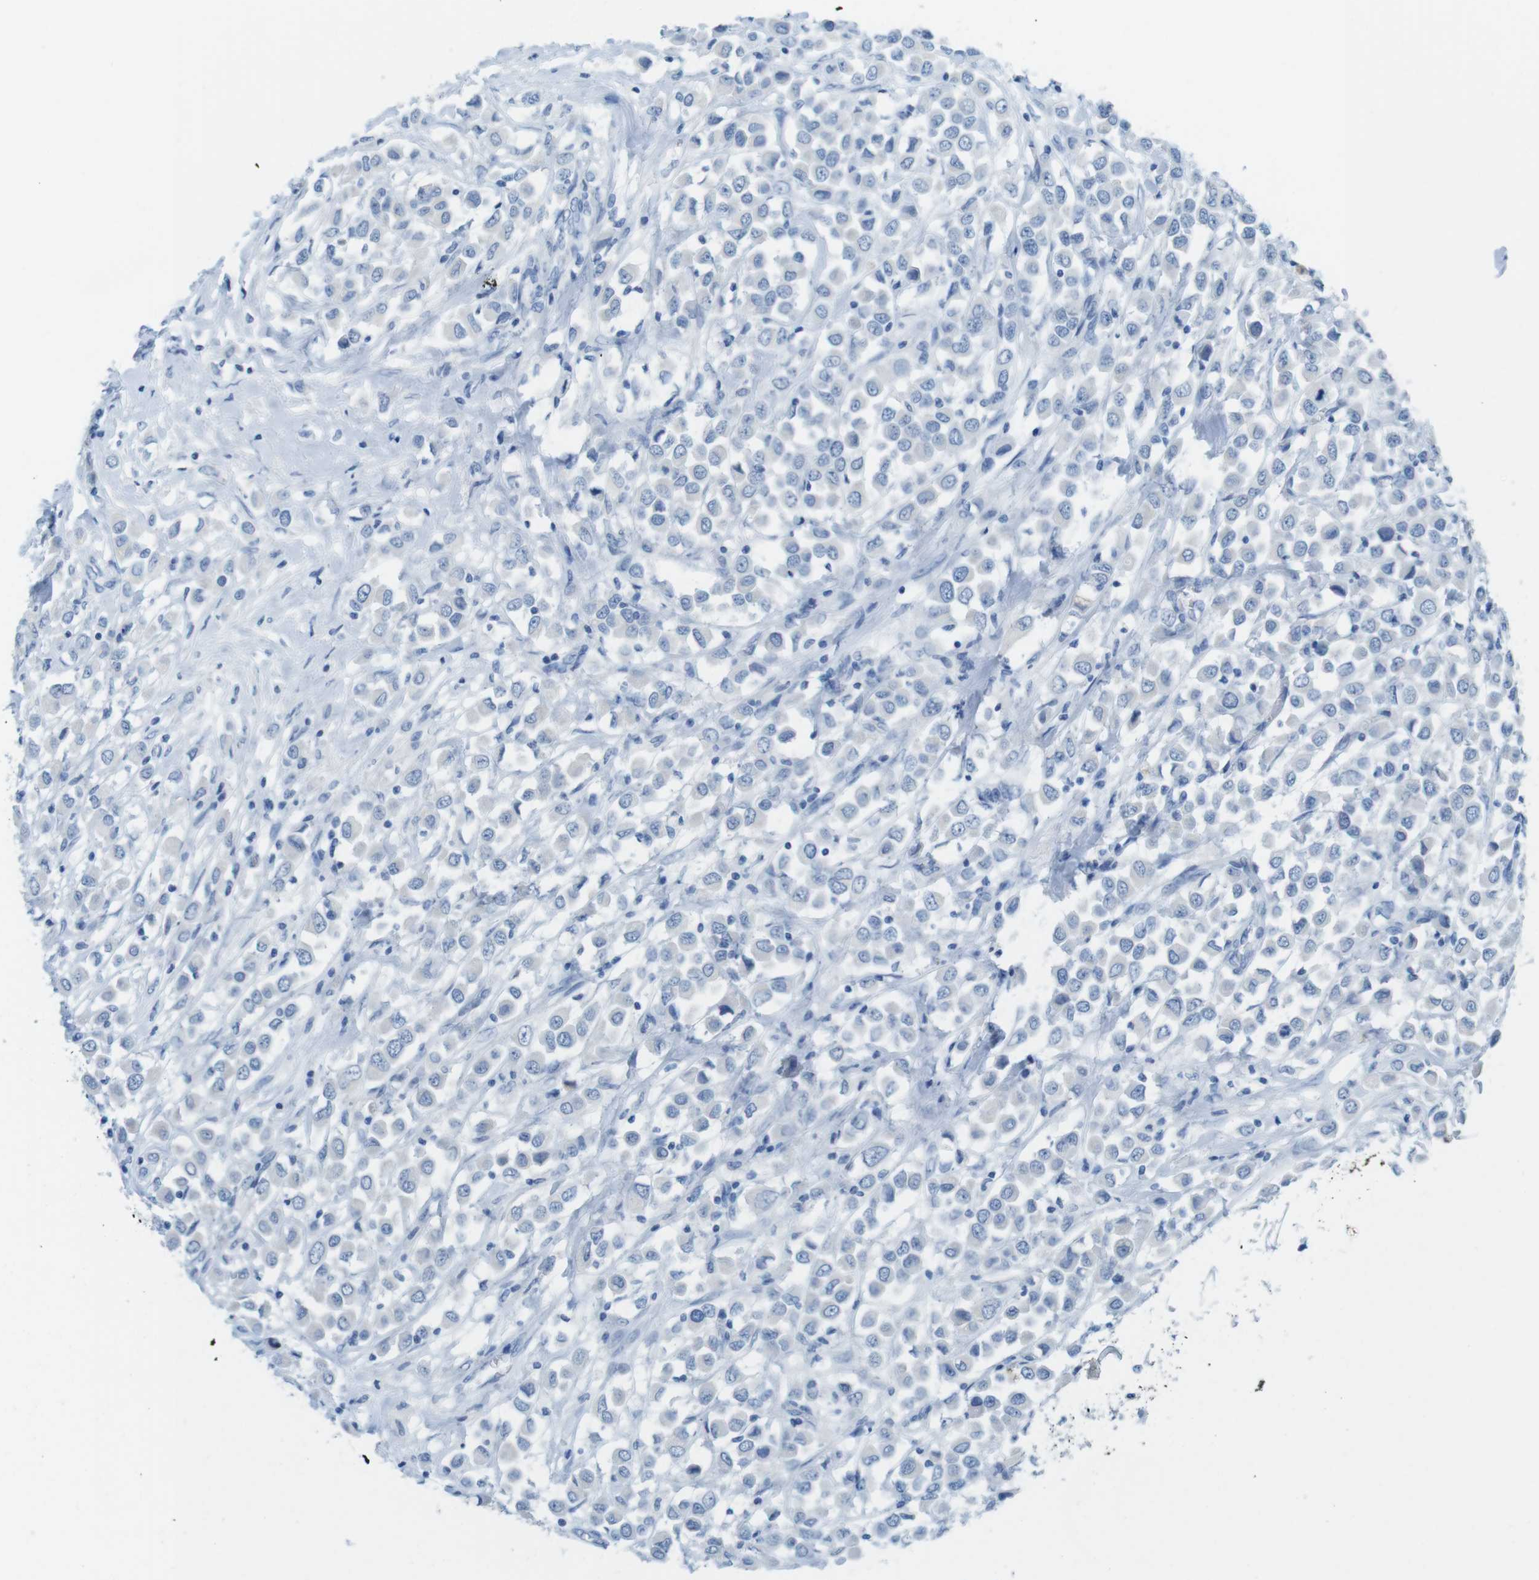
{"staining": {"intensity": "negative", "quantity": "none", "location": "none"}, "tissue": "breast cancer", "cell_type": "Tumor cells", "image_type": "cancer", "snomed": [{"axis": "morphology", "description": "Duct carcinoma"}, {"axis": "topography", "description": "Breast"}], "caption": "An IHC image of breast cancer (intraductal carcinoma) is shown. There is no staining in tumor cells of breast cancer (intraductal carcinoma).", "gene": "GAP43", "patient": {"sex": "female", "age": 61}}